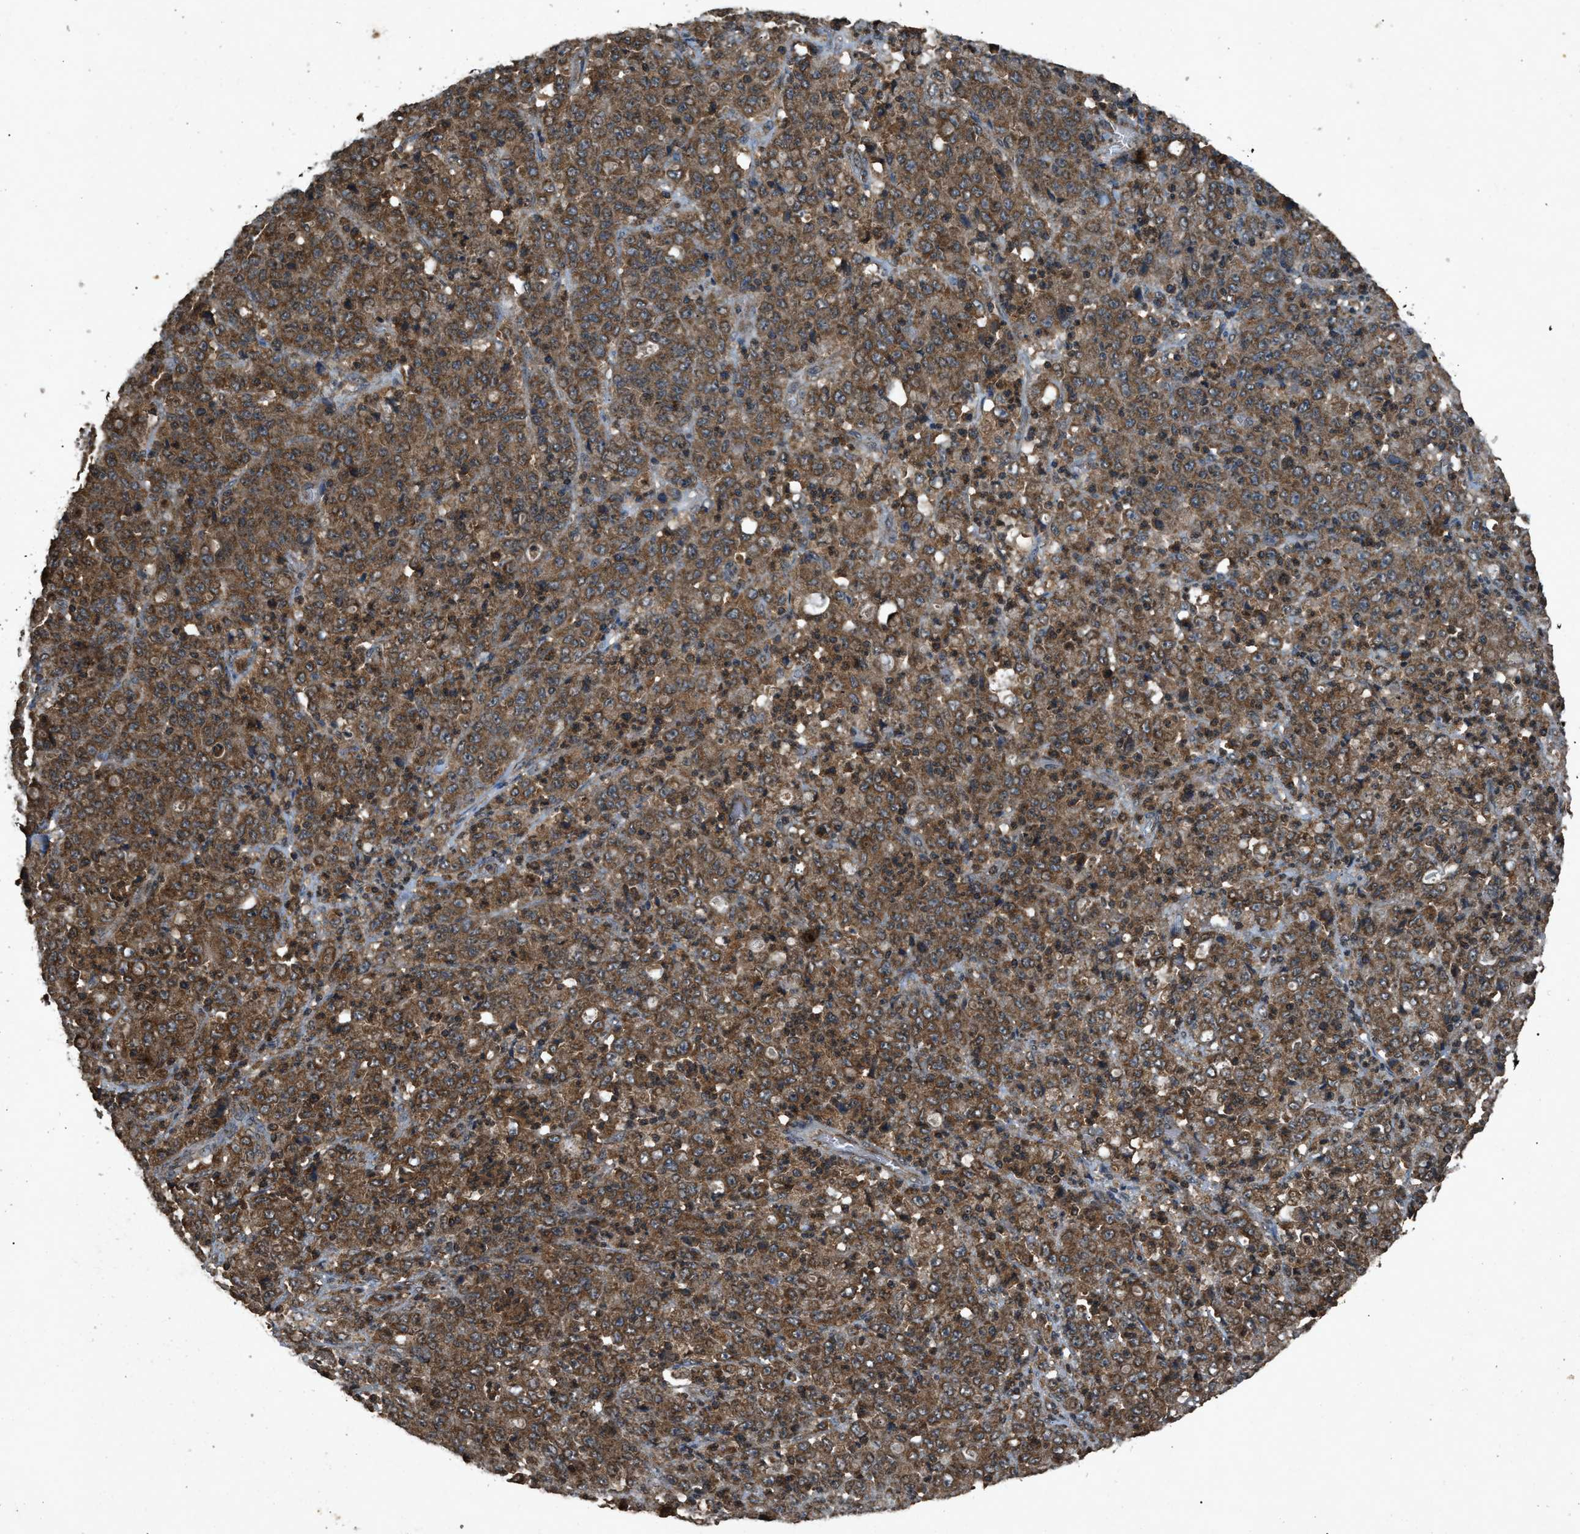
{"staining": {"intensity": "moderate", "quantity": ">75%", "location": "cytoplasmic/membranous"}, "tissue": "stomach cancer", "cell_type": "Tumor cells", "image_type": "cancer", "snomed": [{"axis": "morphology", "description": "Adenocarcinoma, NOS"}, {"axis": "topography", "description": "Stomach, lower"}], "caption": "Immunohistochemical staining of stomach cancer (adenocarcinoma) reveals moderate cytoplasmic/membranous protein positivity in about >75% of tumor cells.", "gene": "OAS1", "patient": {"sex": "female", "age": 71}}